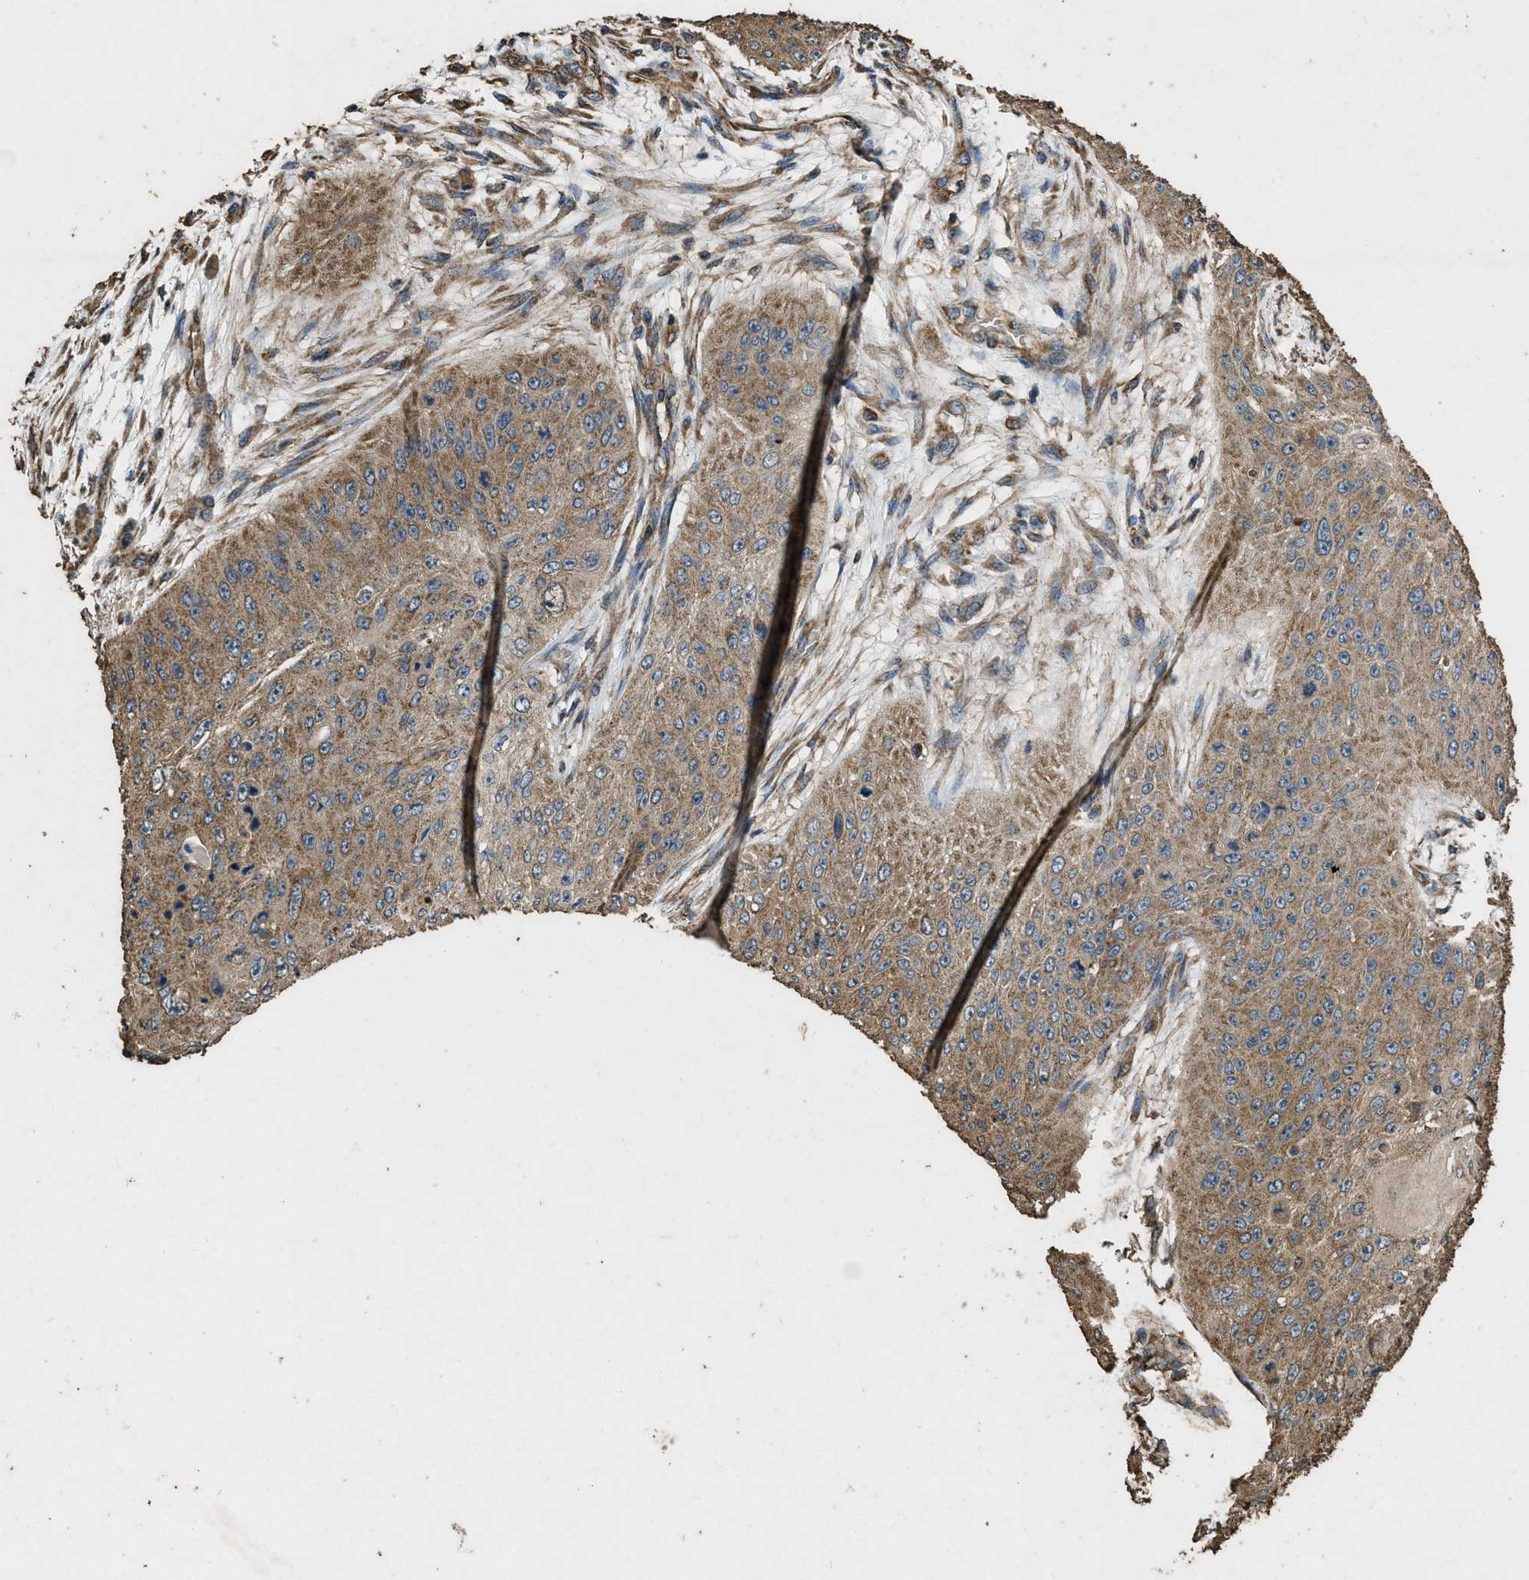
{"staining": {"intensity": "moderate", "quantity": ">75%", "location": "cytoplasmic/membranous"}, "tissue": "skin cancer", "cell_type": "Tumor cells", "image_type": "cancer", "snomed": [{"axis": "morphology", "description": "Squamous cell carcinoma, NOS"}, {"axis": "topography", "description": "Skin"}], "caption": "An image showing moderate cytoplasmic/membranous positivity in approximately >75% of tumor cells in skin cancer (squamous cell carcinoma), as visualized by brown immunohistochemical staining.", "gene": "CYRIA", "patient": {"sex": "female", "age": 80}}